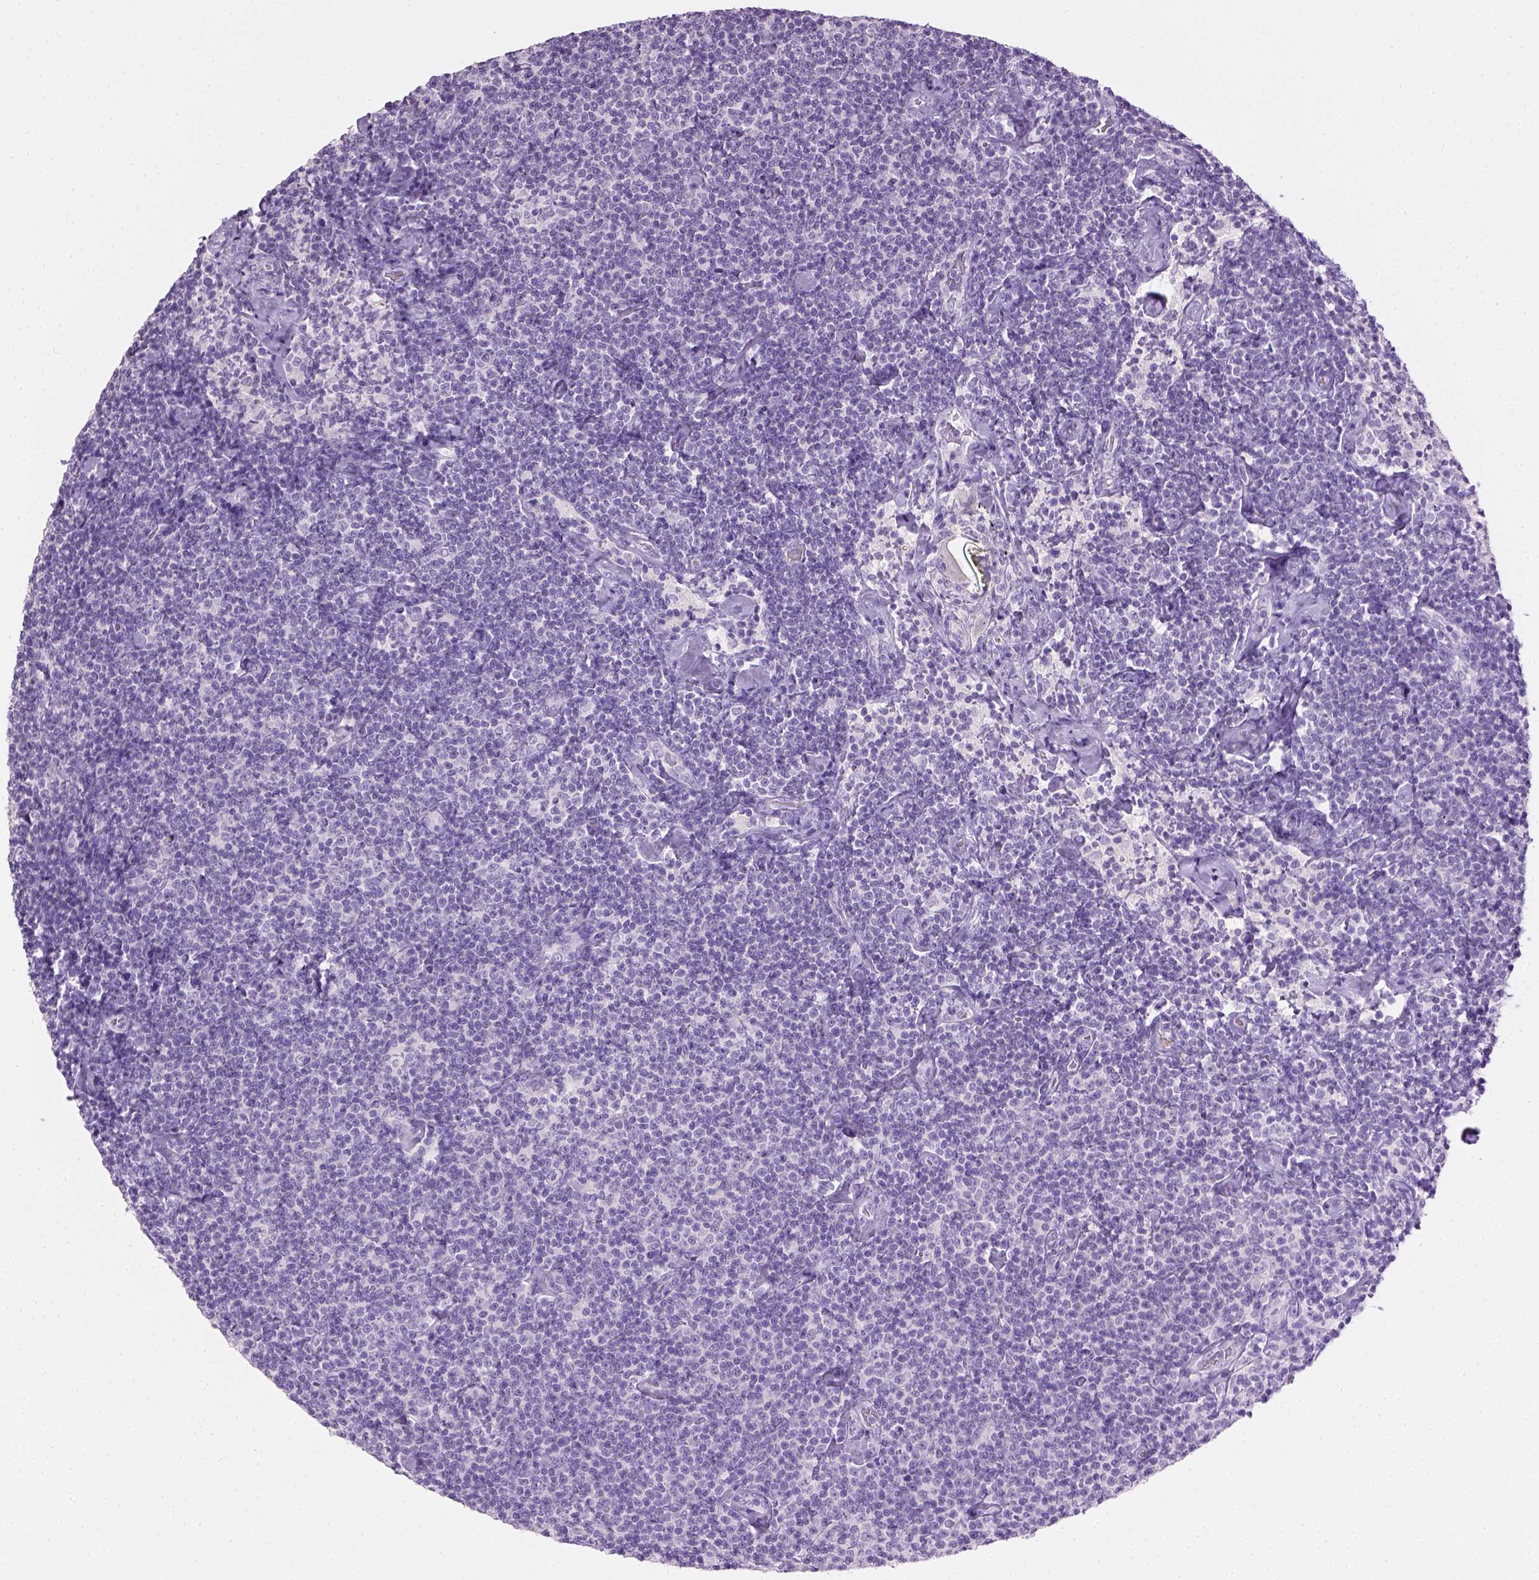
{"staining": {"intensity": "negative", "quantity": "none", "location": "none"}, "tissue": "lymphoma", "cell_type": "Tumor cells", "image_type": "cancer", "snomed": [{"axis": "morphology", "description": "Malignant lymphoma, non-Hodgkin's type, Low grade"}, {"axis": "topography", "description": "Lymph node"}], "caption": "Immunohistochemistry micrograph of neoplastic tissue: human low-grade malignant lymphoma, non-Hodgkin's type stained with DAB (3,3'-diaminobenzidine) demonstrates no significant protein staining in tumor cells. (Stains: DAB (3,3'-diaminobenzidine) IHC with hematoxylin counter stain, Microscopy: brightfield microscopy at high magnification).", "gene": "CYP24A1", "patient": {"sex": "male", "age": 81}}